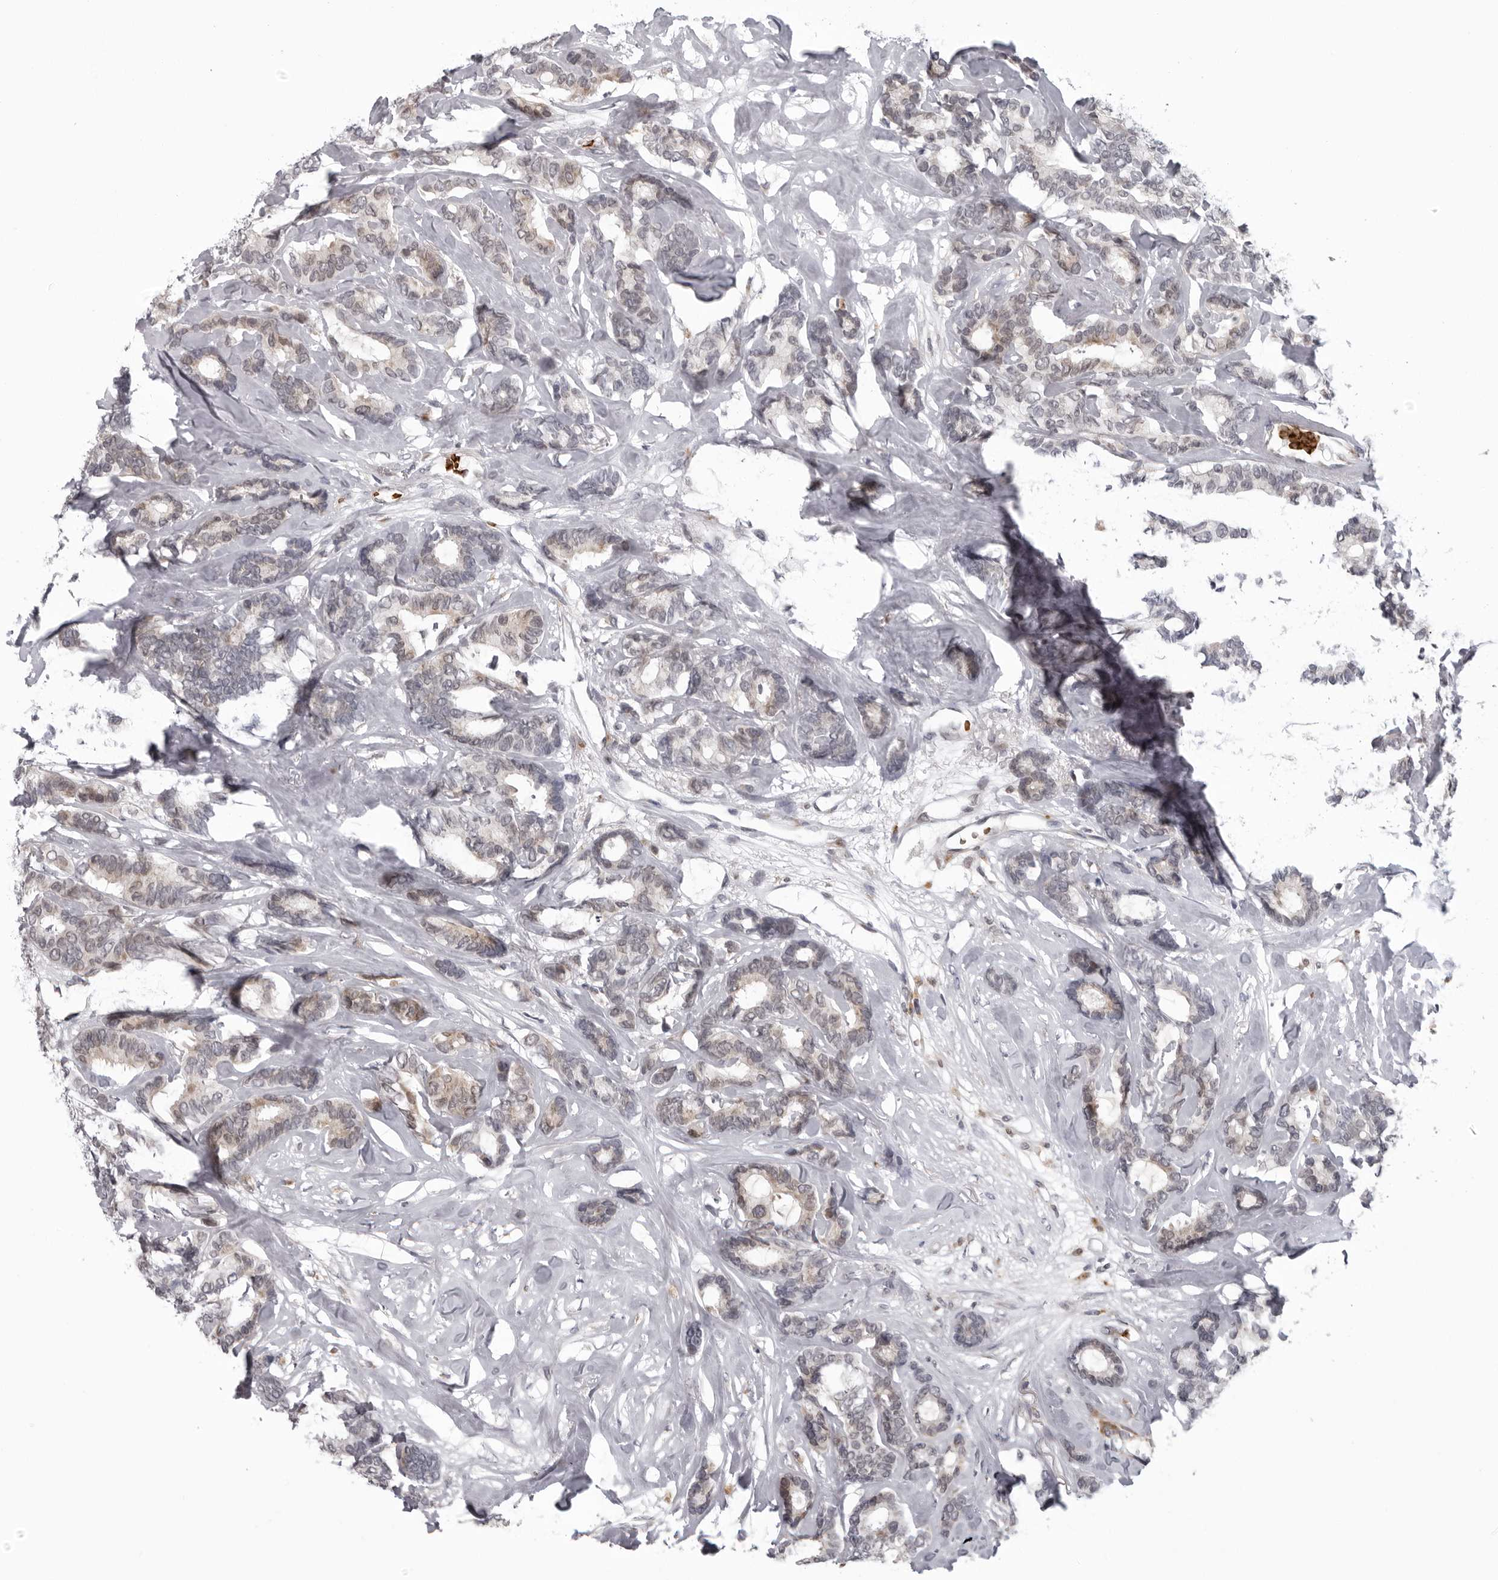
{"staining": {"intensity": "moderate", "quantity": "25%-75%", "location": "cytoplasmic/membranous"}, "tissue": "breast cancer", "cell_type": "Tumor cells", "image_type": "cancer", "snomed": [{"axis": "morphology", "description": "Duct carcinoma"}, {"axis": "topography", "description": "Breast"}], "caption": "Immunohistochemical staining of breast cancer (infiltrating ductal carcinoma) reveals medium levels of moderate cytoplasmic/membranous staining in about 25%-75% of tumor cells.", "gene": "THOP1", "patient": {"sex": "female", "age": 87}}